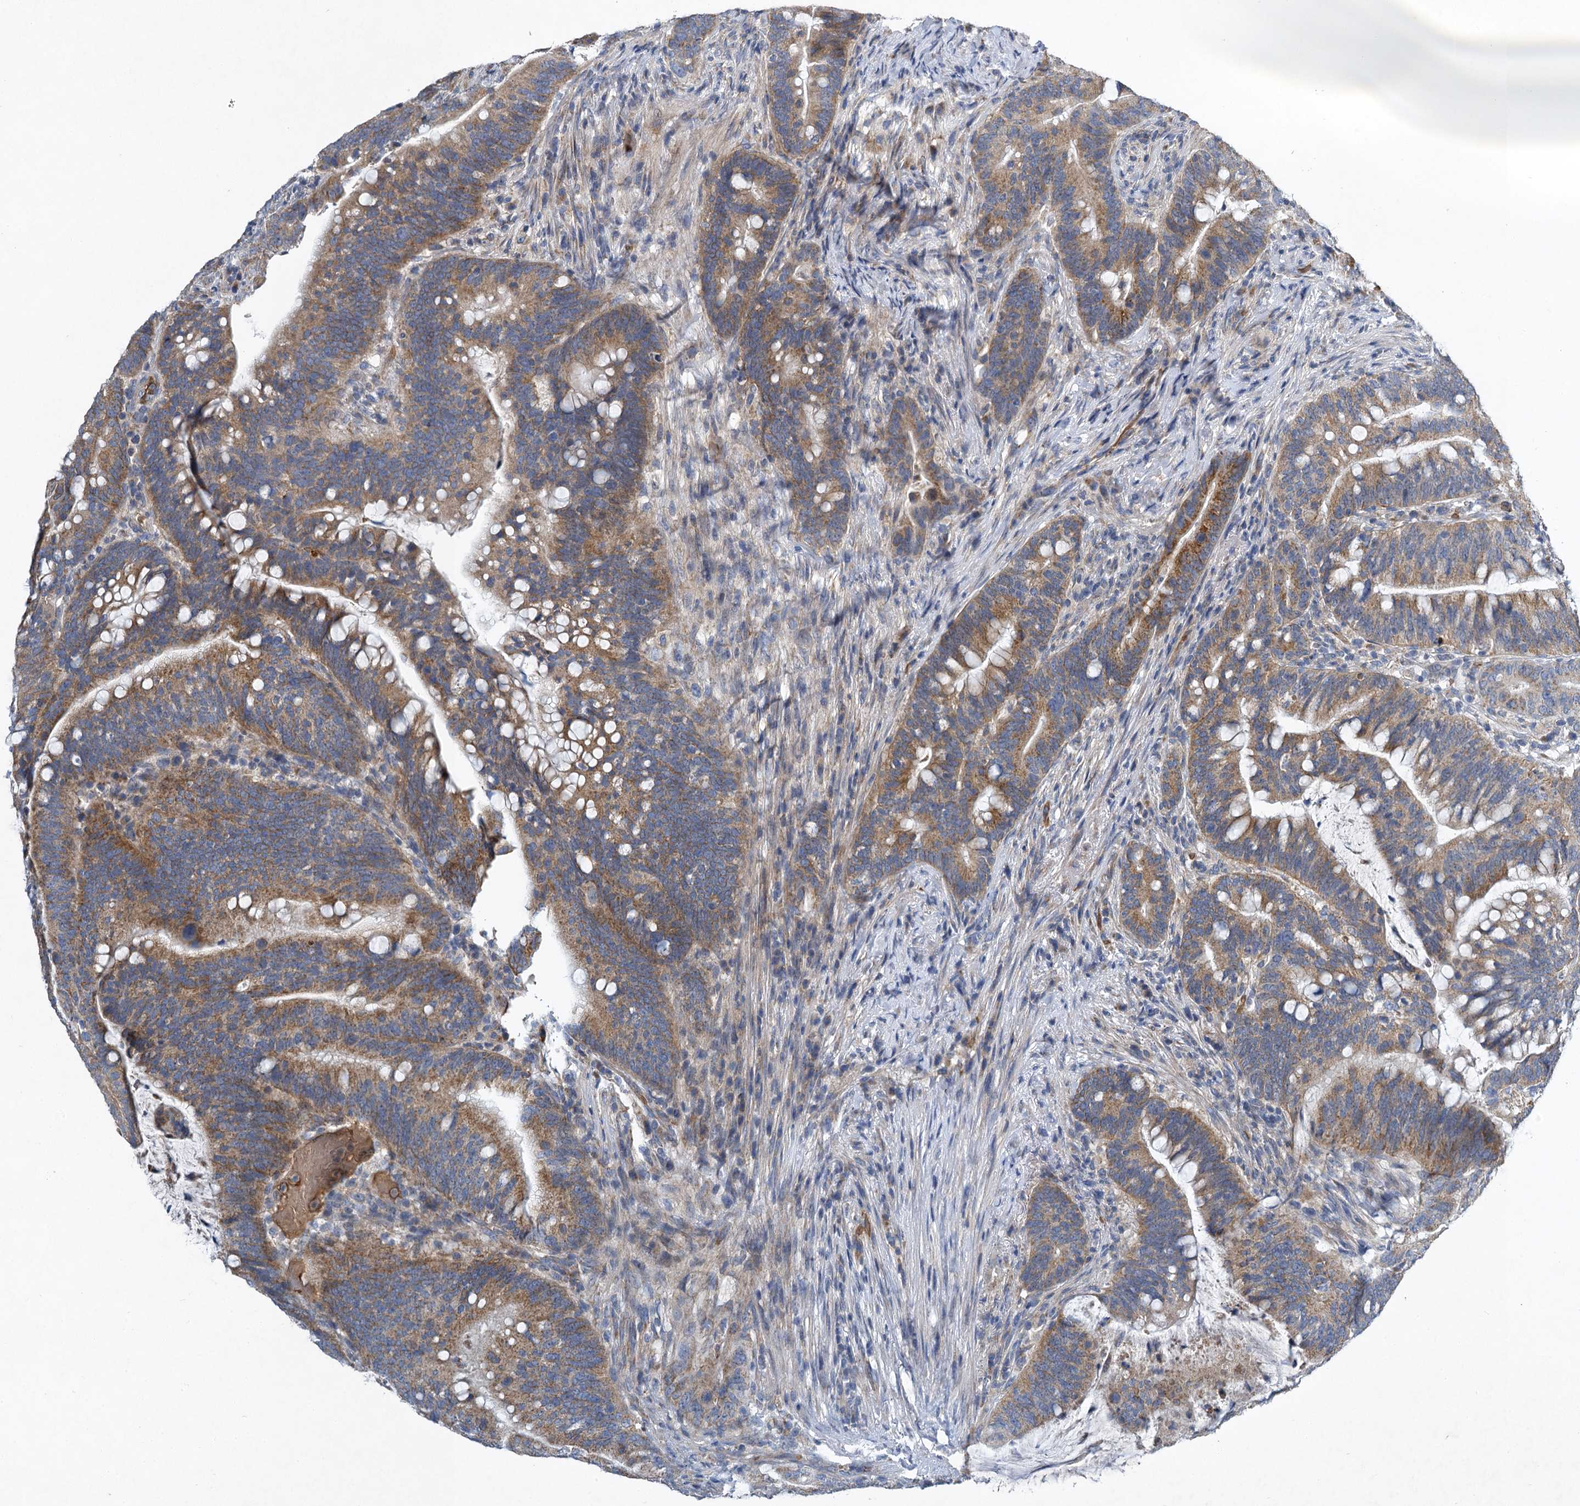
{"staining": {"intensity": "moderate", "quantity": ">75%", "location": "cytoplasmic/membranous"}, "tissue": "colorectal cancer", "cell_type": "Tumor cells", "image_type": "cancer", "snomed": [{"axis": "morphology", "description": "Adenocarcinoma, NOS"}, {"axis": "topography", "description": "Colon"}], "caption": "Colorectal cancer (adenocarcinoma) stained with DAB (3,3'-diaminobenzidine) IHC reveals medium levels of moderate cytoplasmic/membranous staining in about >75% of tumor cells. Nuclei are stained in blue.", "gene": "BCS1L", "patient": {"sex": "female", "age": 66}}